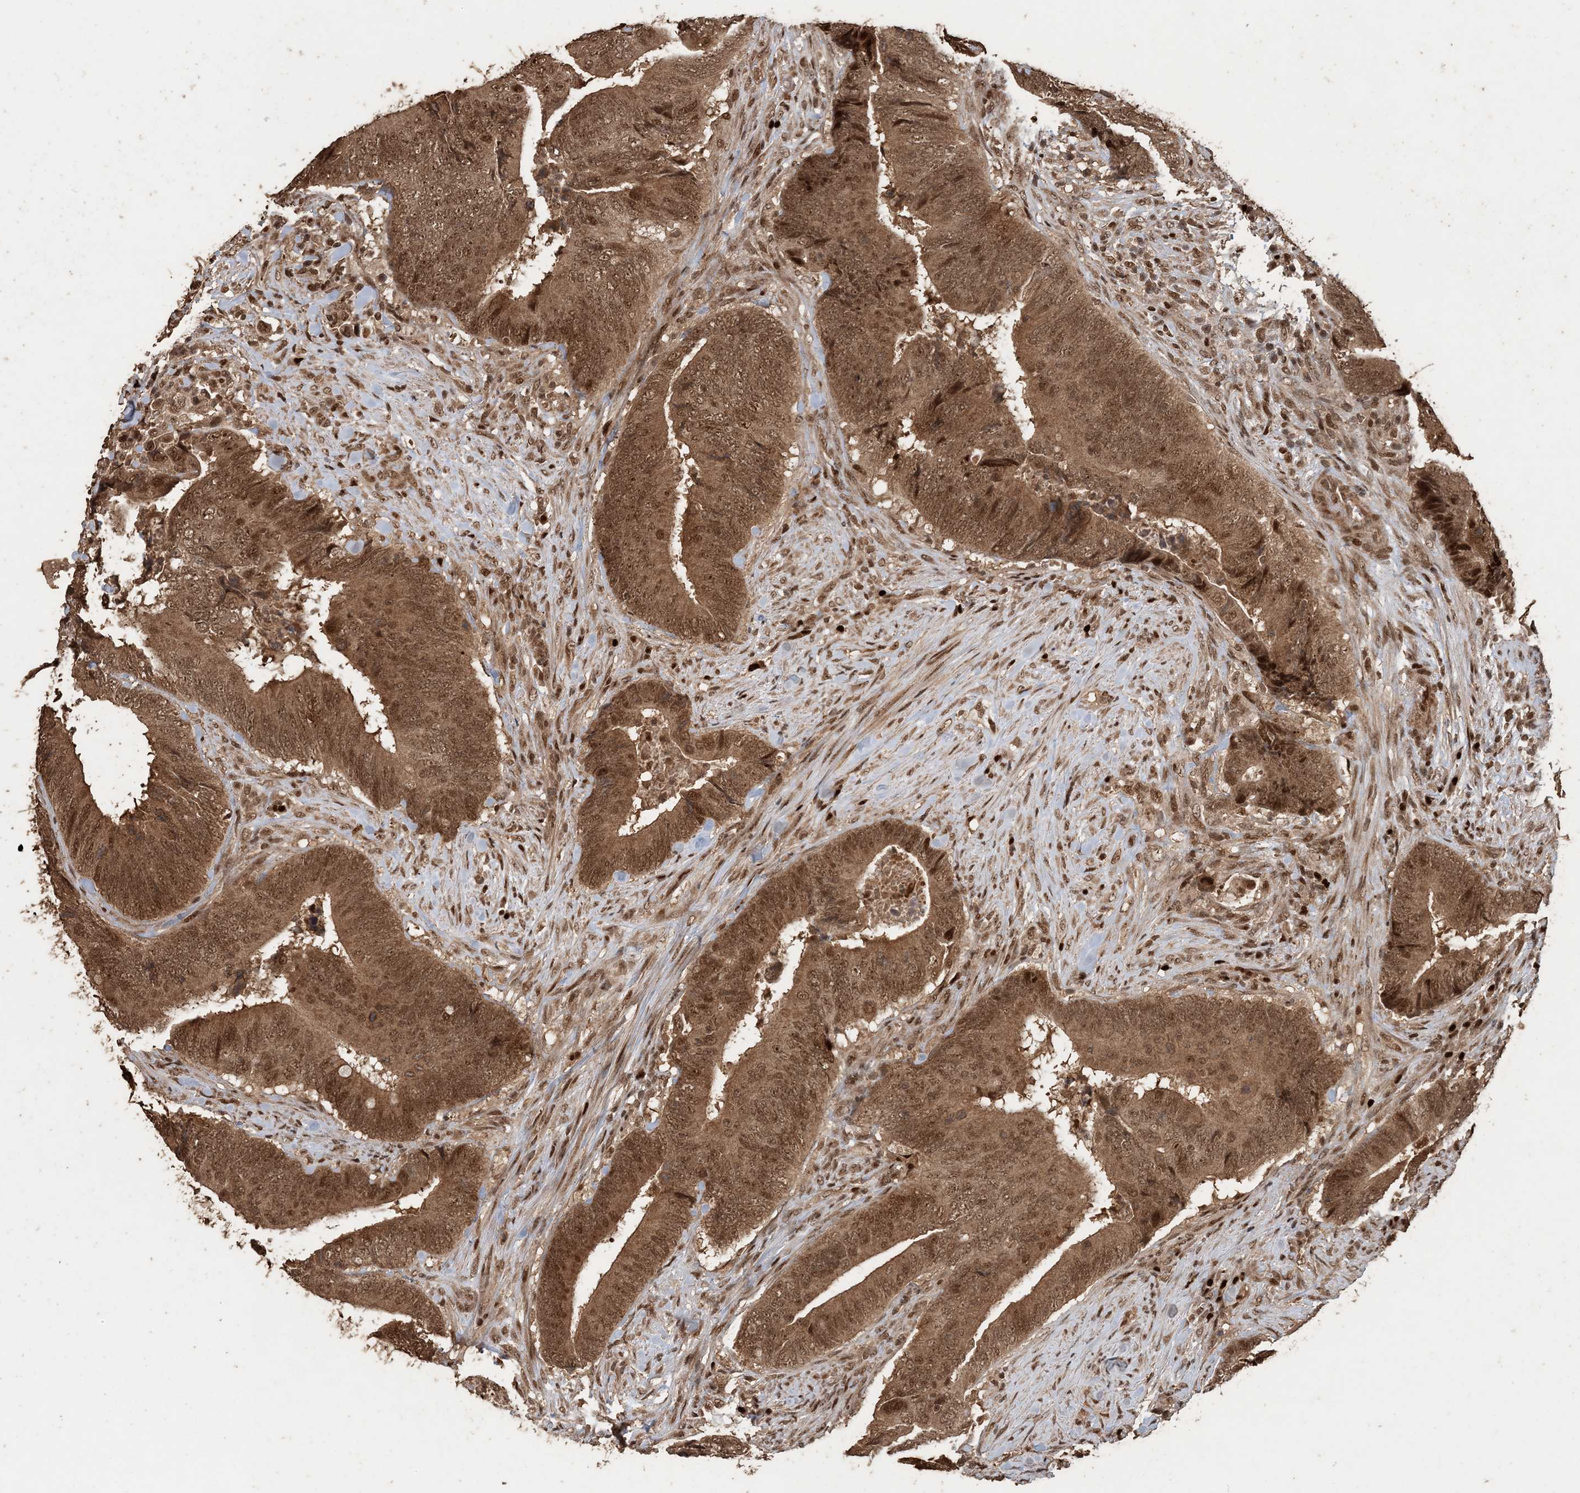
{"staining": {"intensity": "moderate", "quantity": ">75%", "location": "cytoplasmic/membranous,nuclear"}, "tissue": "colorectal cancer", "cell_type": "Tumor cells", "image_type": "cancer", "snomed": [{"axis": "morphology", "description": "Normal tissue, NOS"}, {"axis": "morphology", "description": "Adenocarcinoma, NOS"}, {"axis": "topography", "description": "Colon"}], "caption": "Colorectal cancer (adenocarcinoma) was stained to show a protein in brown. There is medium levels of moderate cytoplasmic/membranous and nuclear staining in about >75% of tumor cells. (Stains: DAB in brown, nuclei in blue, Microscopy: brightfield microscopy at high magnification).", "gene": "ATP13A2", "patient": {"sex": "male", "age": 56}}